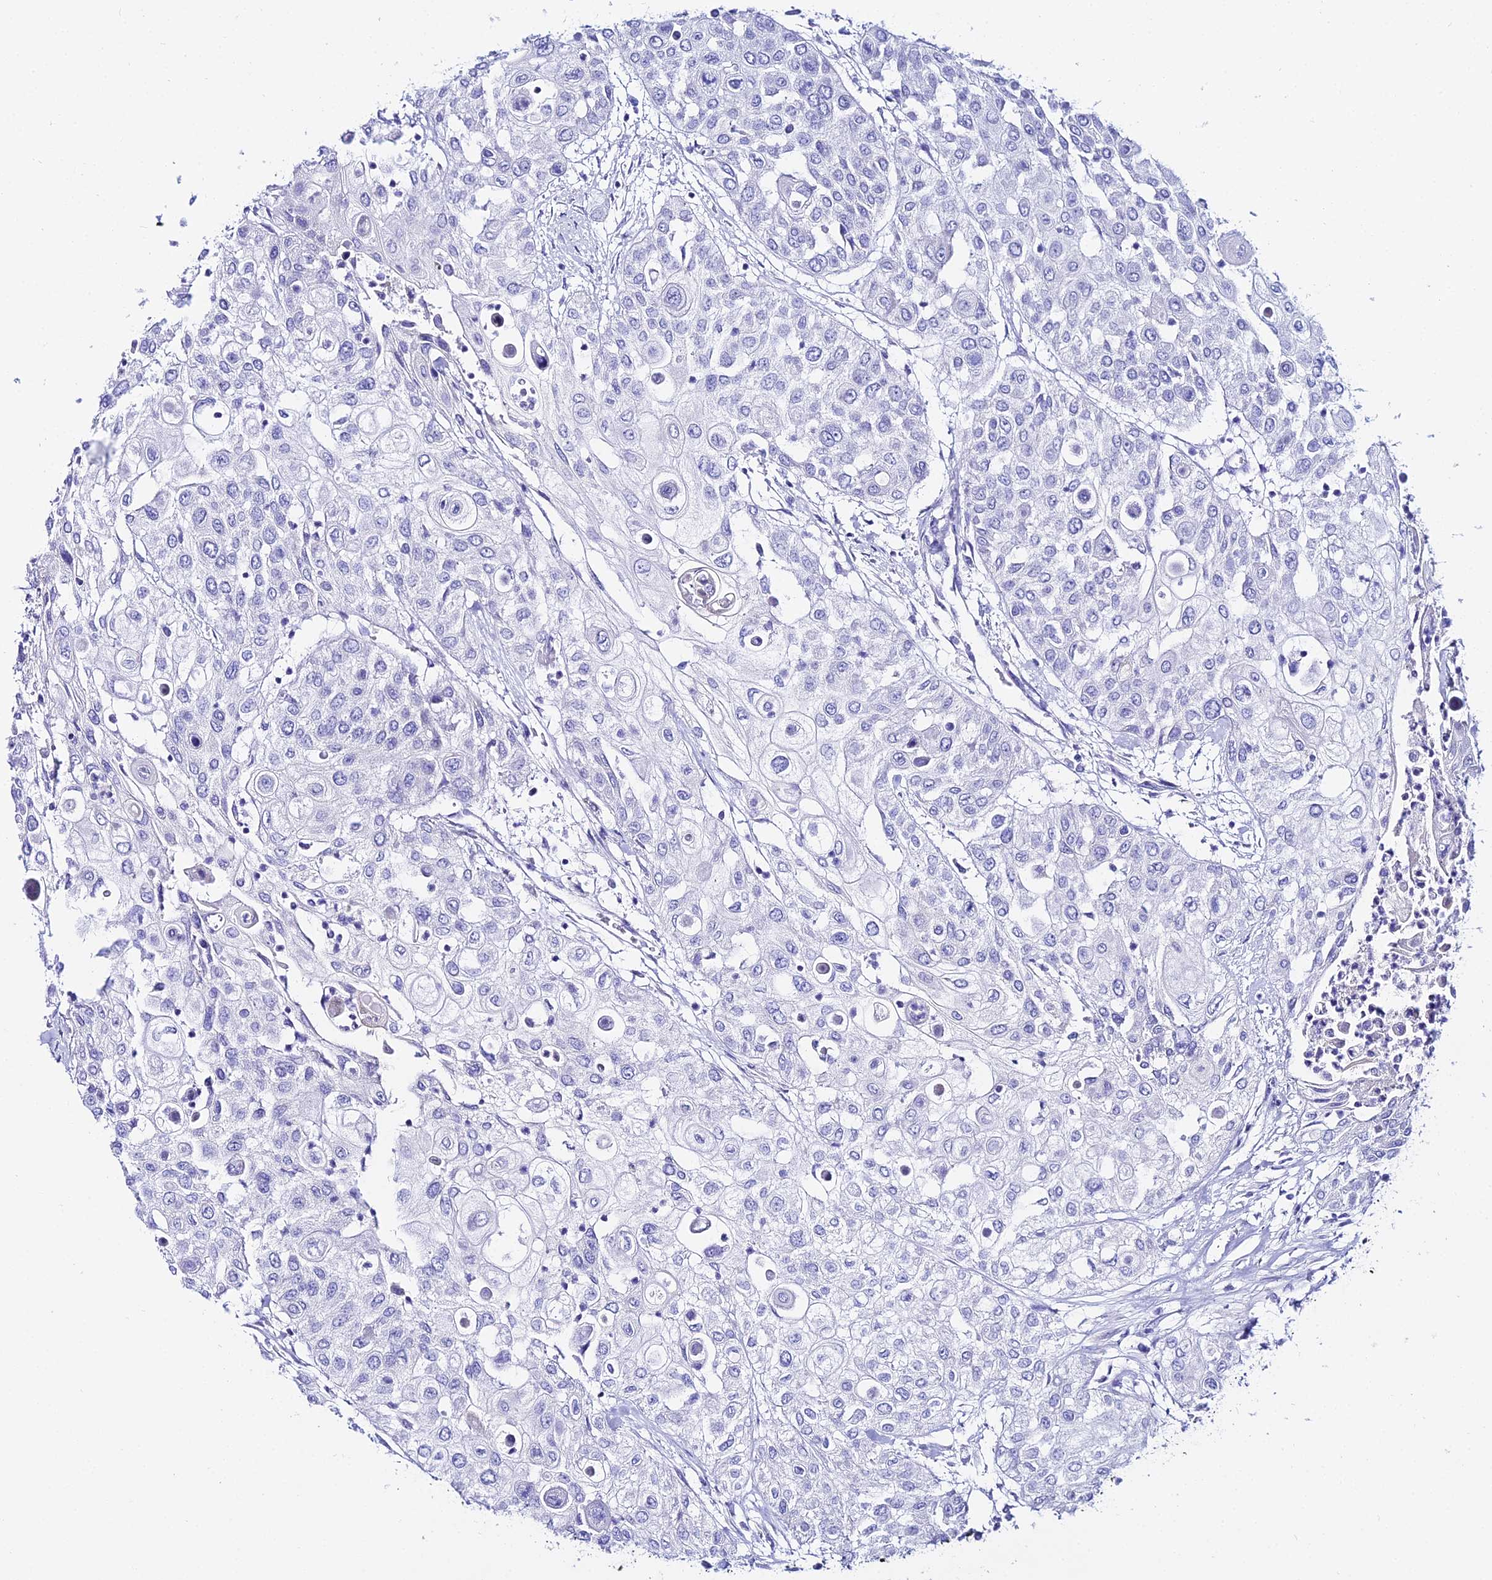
{"staining": {"intensity": "negative", "quantity": "none", "location": "none"}, "tissue": "urothelial cancer", "cell_type": "Tumor cells", "image_type": "cancer", "snomed": [{"axis": "morphology", "description": "Urothelial carcinoma, High grade"}, {"axis": "topography", "description": "Urinary bladder"}], "caption": "DAB (3,3'-diaminobenzidine) immunohistochemical staining of human urothelial cancer shows no significant staining in tumor cells. (DAB IHC visualized using brightfield microscopy, high magnification).", "gene": "OR4D5", "patient": {"sex": "female", "age": 79}}